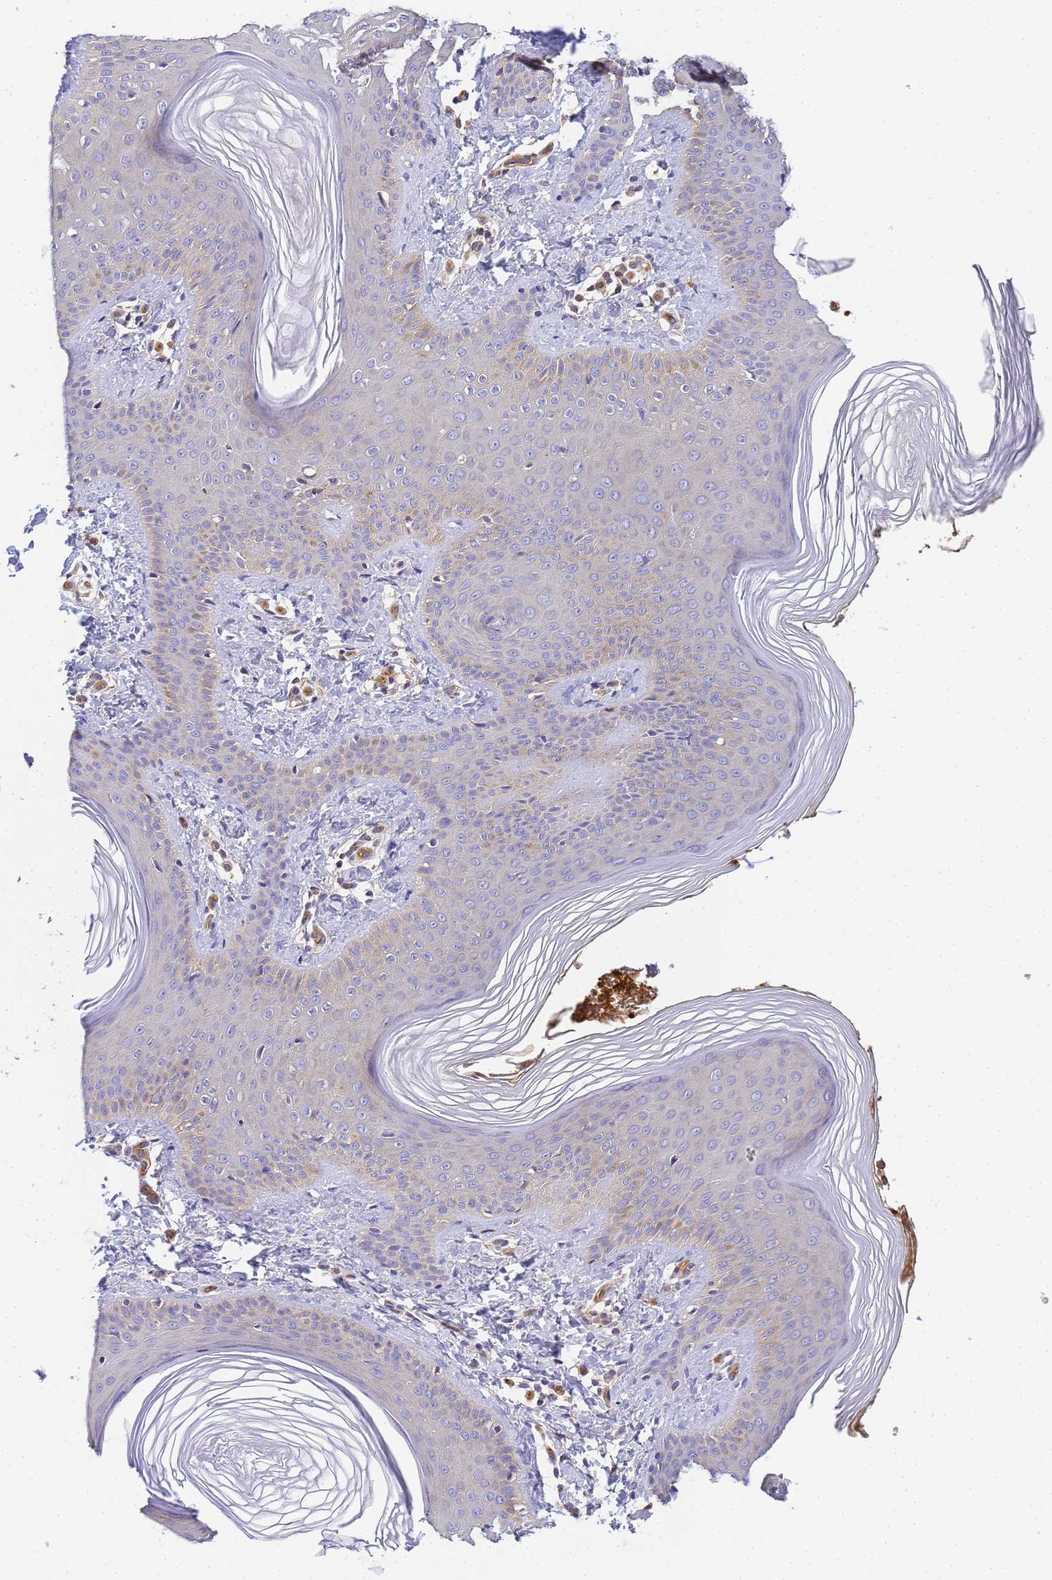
{"staining": {"intensity": "negative", "quantity": "none", "location": "none"}, "tissue": "skin", "cell_type": "Epidermal cells", "image_type": "normal", "snomed": [{"axis": "morphology", "description": "Normal tissue, NOS"}, {"axis": "morphology", "description": "Inflammation, NOS"}, {"axis": "topography", "description": "Soft tissue"}, {"axis": "topography", "description": "Anal"}], "caption": "DAB (3,3'-diaminobenzidine) immunohistochemical staining of unremarkable human skin demonstrates no significant expression in epidermal cells. (Stains: DAB (3,3'-diaminobenzidine) IHC with hematoxylin counter stain, Microscopy: brightfield microscopy at high magnification).", "gene": "MYL10", "patient": {"sex": "female", "age": 15}}